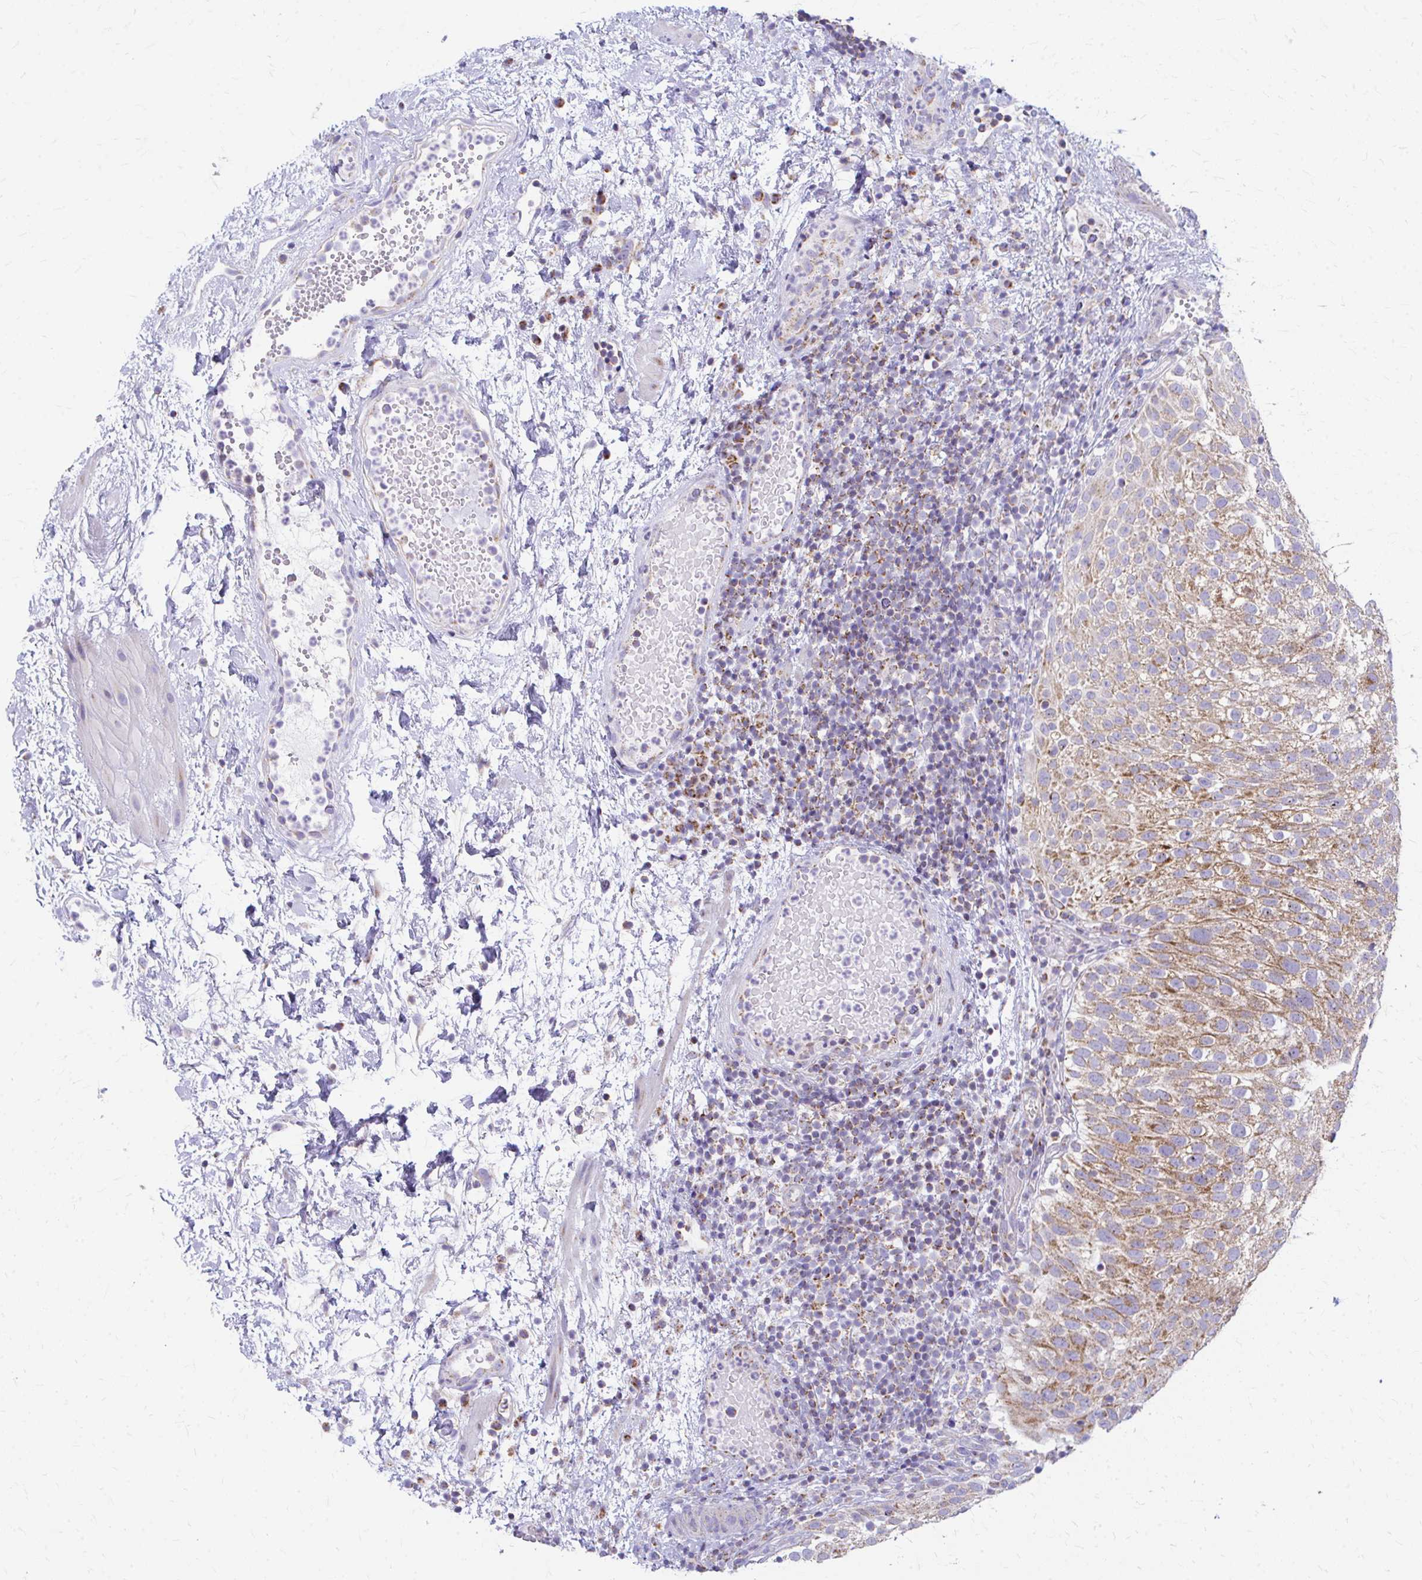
{"staining": {"intensity": "moderate", "quantity": ">75%", "location": "cytoplasmic/membranous"}, "tissue": "urothelial cancer", "cell_type": "Tumor cells", "image_type": "cancer", "snomed": [{"axis": "morphology", "description": "Urothelial carcinoma, Low grade"}, {"axis": "topography", "description": "Urinary bladder"}], "caption": "Immunohistochemical staining of human urothelial carcinoma (low-grade) demonstrates medium levels of moderate cytoplasmic/membranous staining in about >75% of tumor cells.", "gene": "MRPL19", "patient": {"sex": "male", "age": 78}}